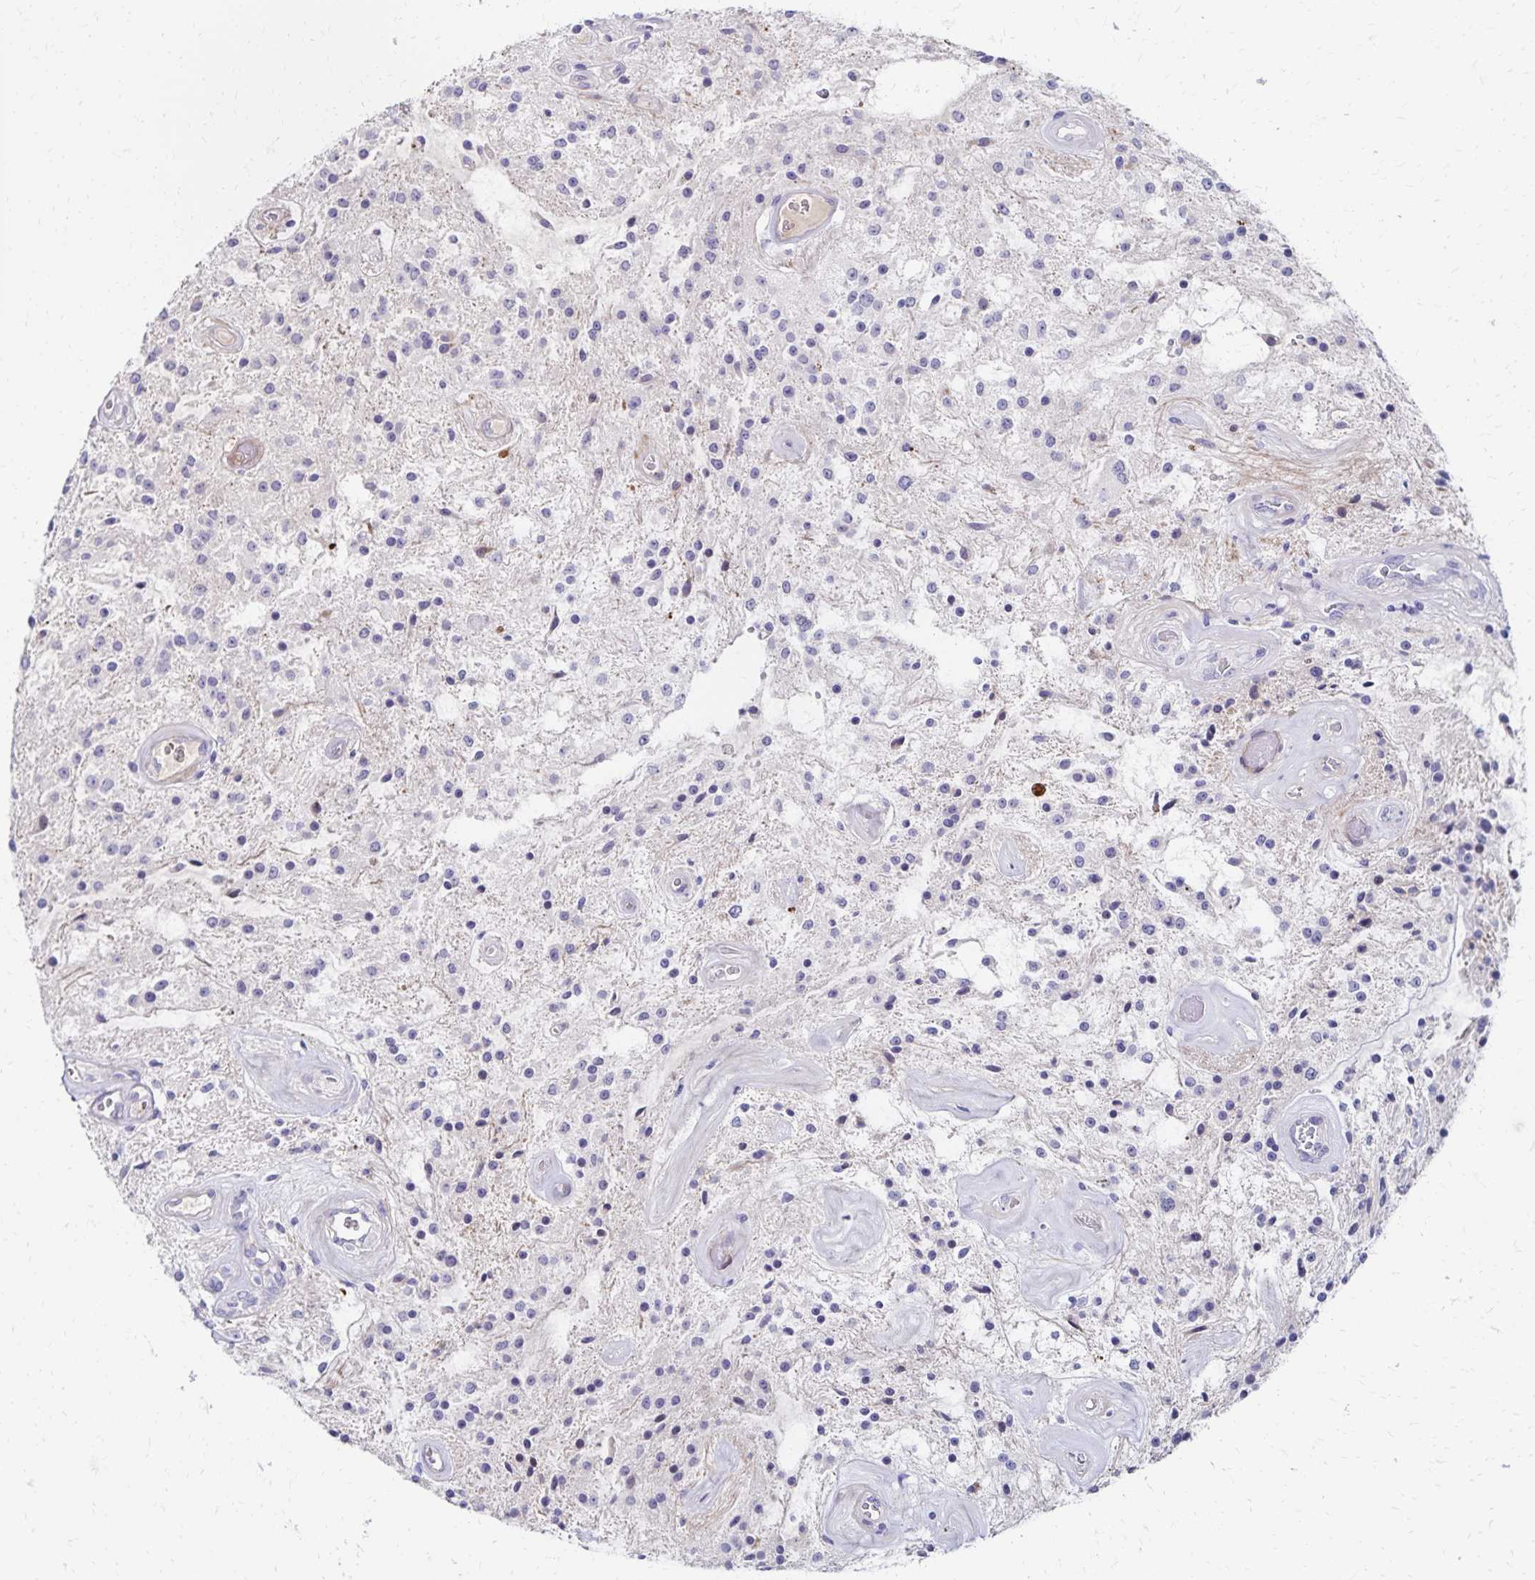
{"staining": {"intensity": "negative", "quantity": "none", "location": "none"}, "tissue": "glioma", "cell_type": "Tumor cells", "image_type": "cancer", "snomed": [{"axis": "morphology", "description": "Glioma, malignant, Low grade"}, {"axis": "topography", "description": "Cerebellum"}], "caption": "Human malignant glioma (low-grade) stained for a protein using immunohistochemistry (IHC) displays no staining in tumor cells.", "gene": "NECAP1", "patient": {"sex": "female", "age": 14}}